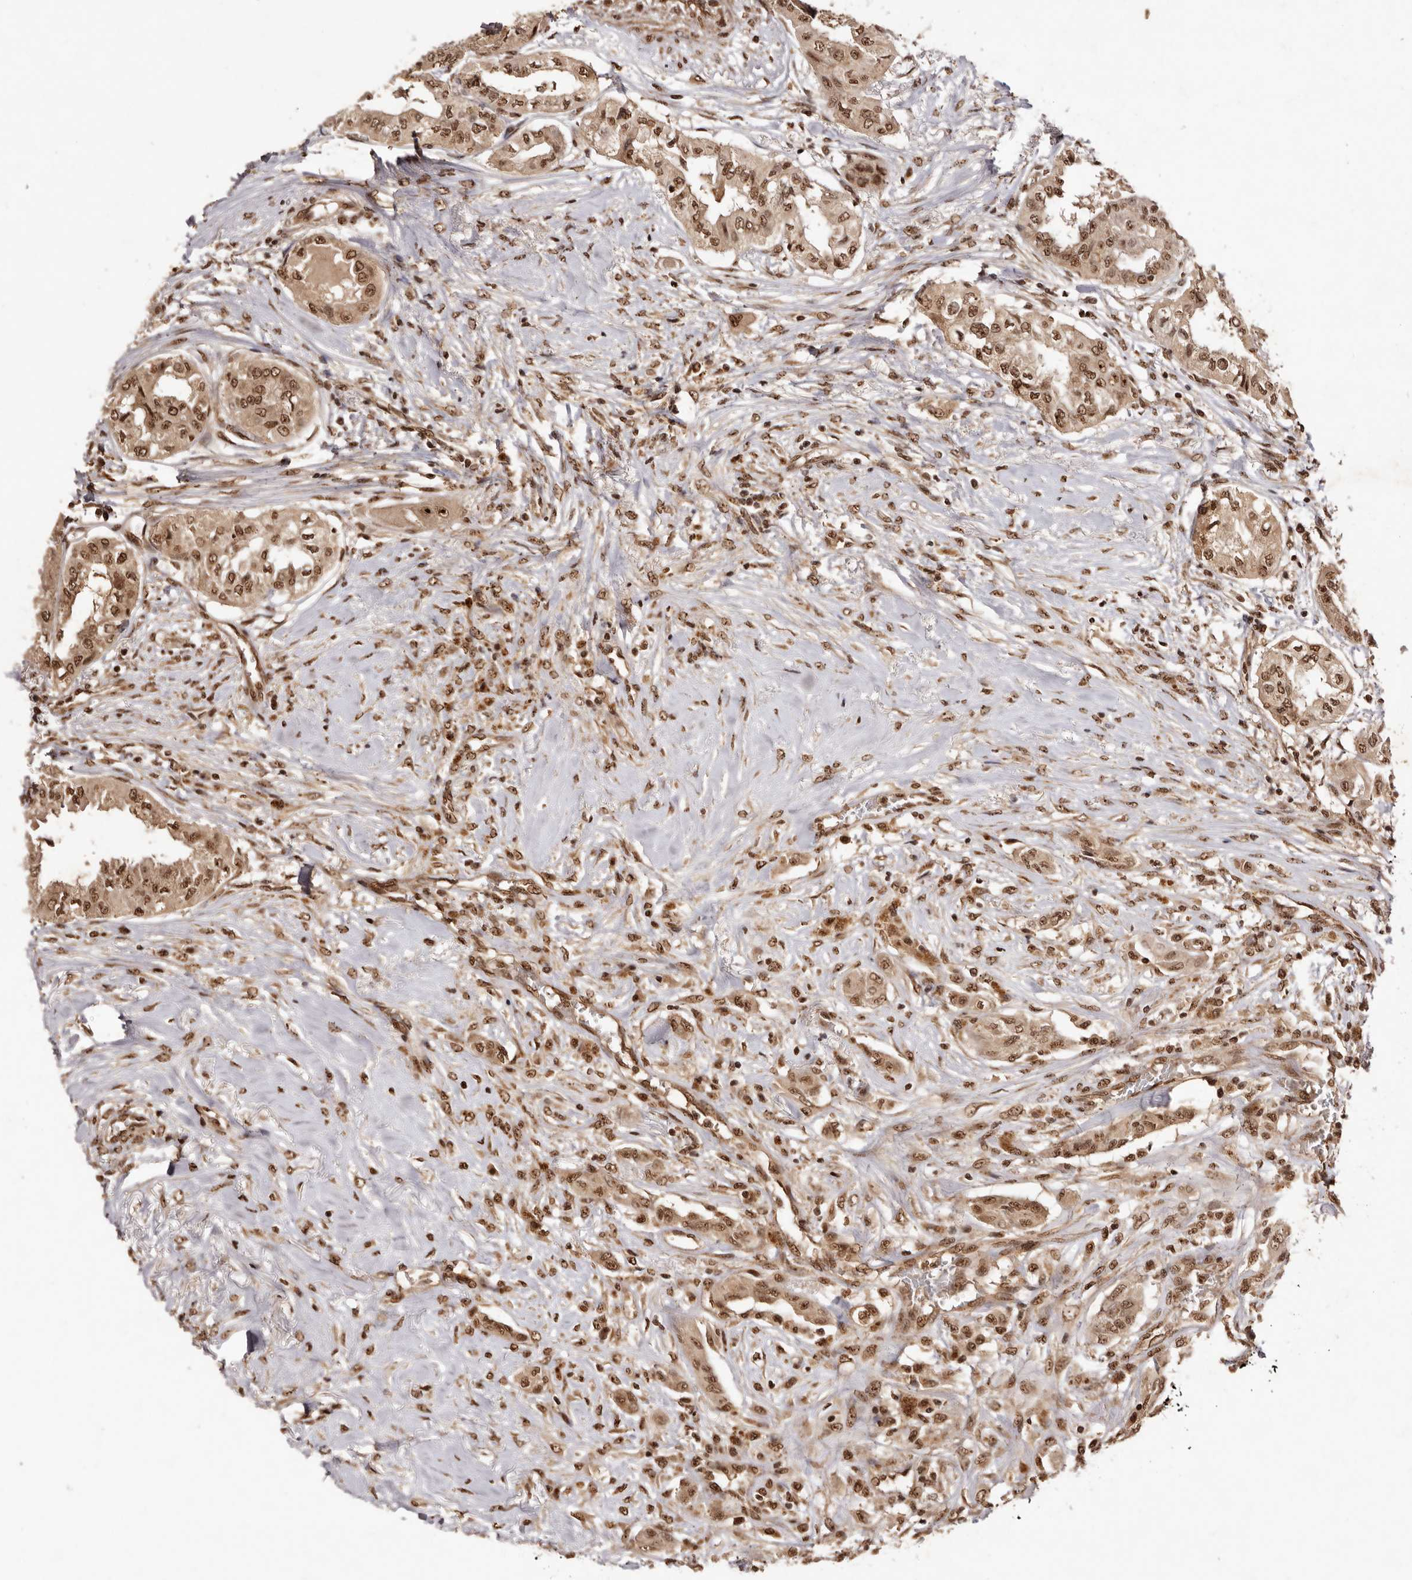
{"staining": {"intensity": "moderate", "quantity": ">75%", "location": "cytoplasmic/membranous,nuclear"}, "tissue": "thyroid cancer", "cell_type": "Tumor cells", "image_type": "cancer", "snomed": [{"axis": "morphology", "description": "Papillary adenocarcinoma, NOS"}, {"axis": "topography", "description": "Thyroid gland"}], "caption": "Approximately >75% of tumor cells in human thyroid papillary adenocarcinoma show moderate cytoplasmic/membranous and nuclear protein positivity as visualized by brown immunohistochemical staining.", "gene": "NOTCH1", "patient": {"sex": "female", "age": 59}}